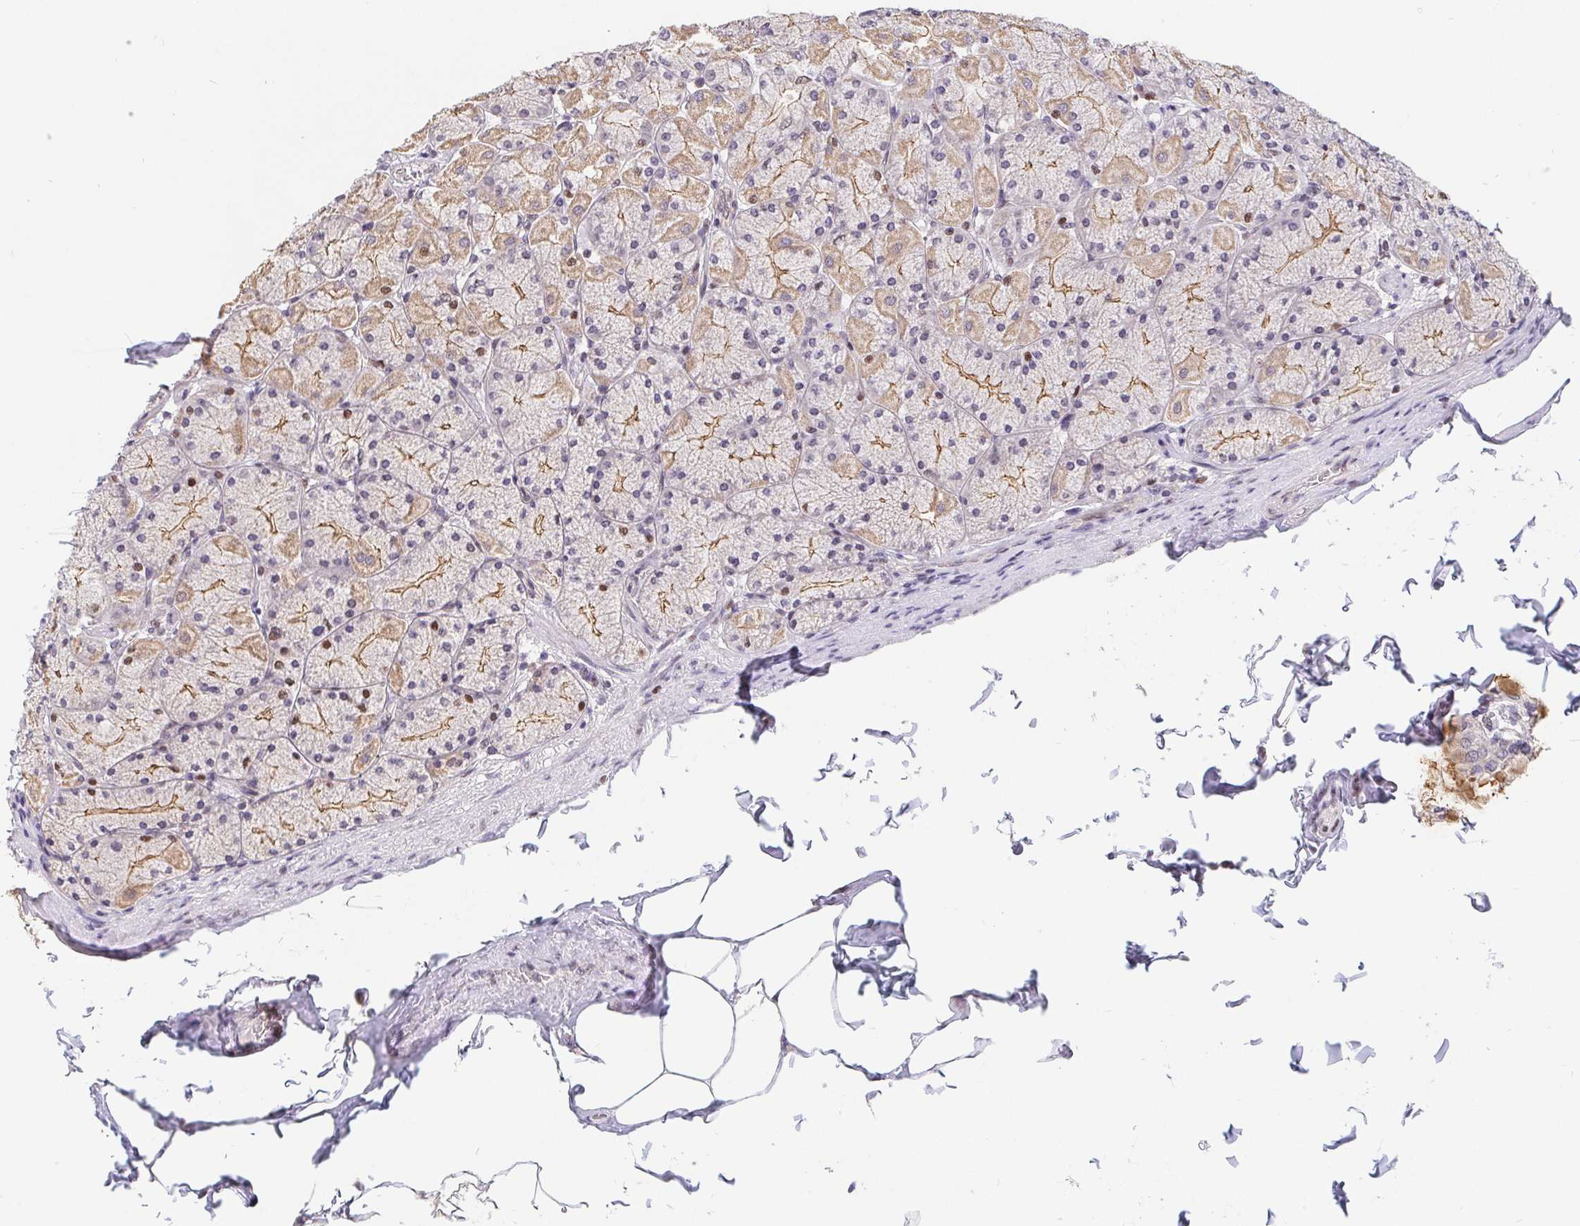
{"staining": {"intensity": "weak", "quantity": "25%-75%", "location": "cytoplasmic/membranous"}, "tissue": "stomach", "cell_type": "Glandular cells", "image_type": "normal", "snomed": [{"axis": "morphology", "description": "Normal tissue, NOS"}, {"axis": "topography", "description": "Stomach, upper"}], "caption": "Glandular cells reveal weak cytoplasmic/membranous positivity in about 25%-75% of cells in benign stomach. The staining is performed using DAB (3,3'-diaminobenzidine) brown chromogen to label protein expression. The nuclei are counter-stained blue using hematoxylin.", "gene": "POU2F1", "patient": {"sex": "female", "age": 56}}